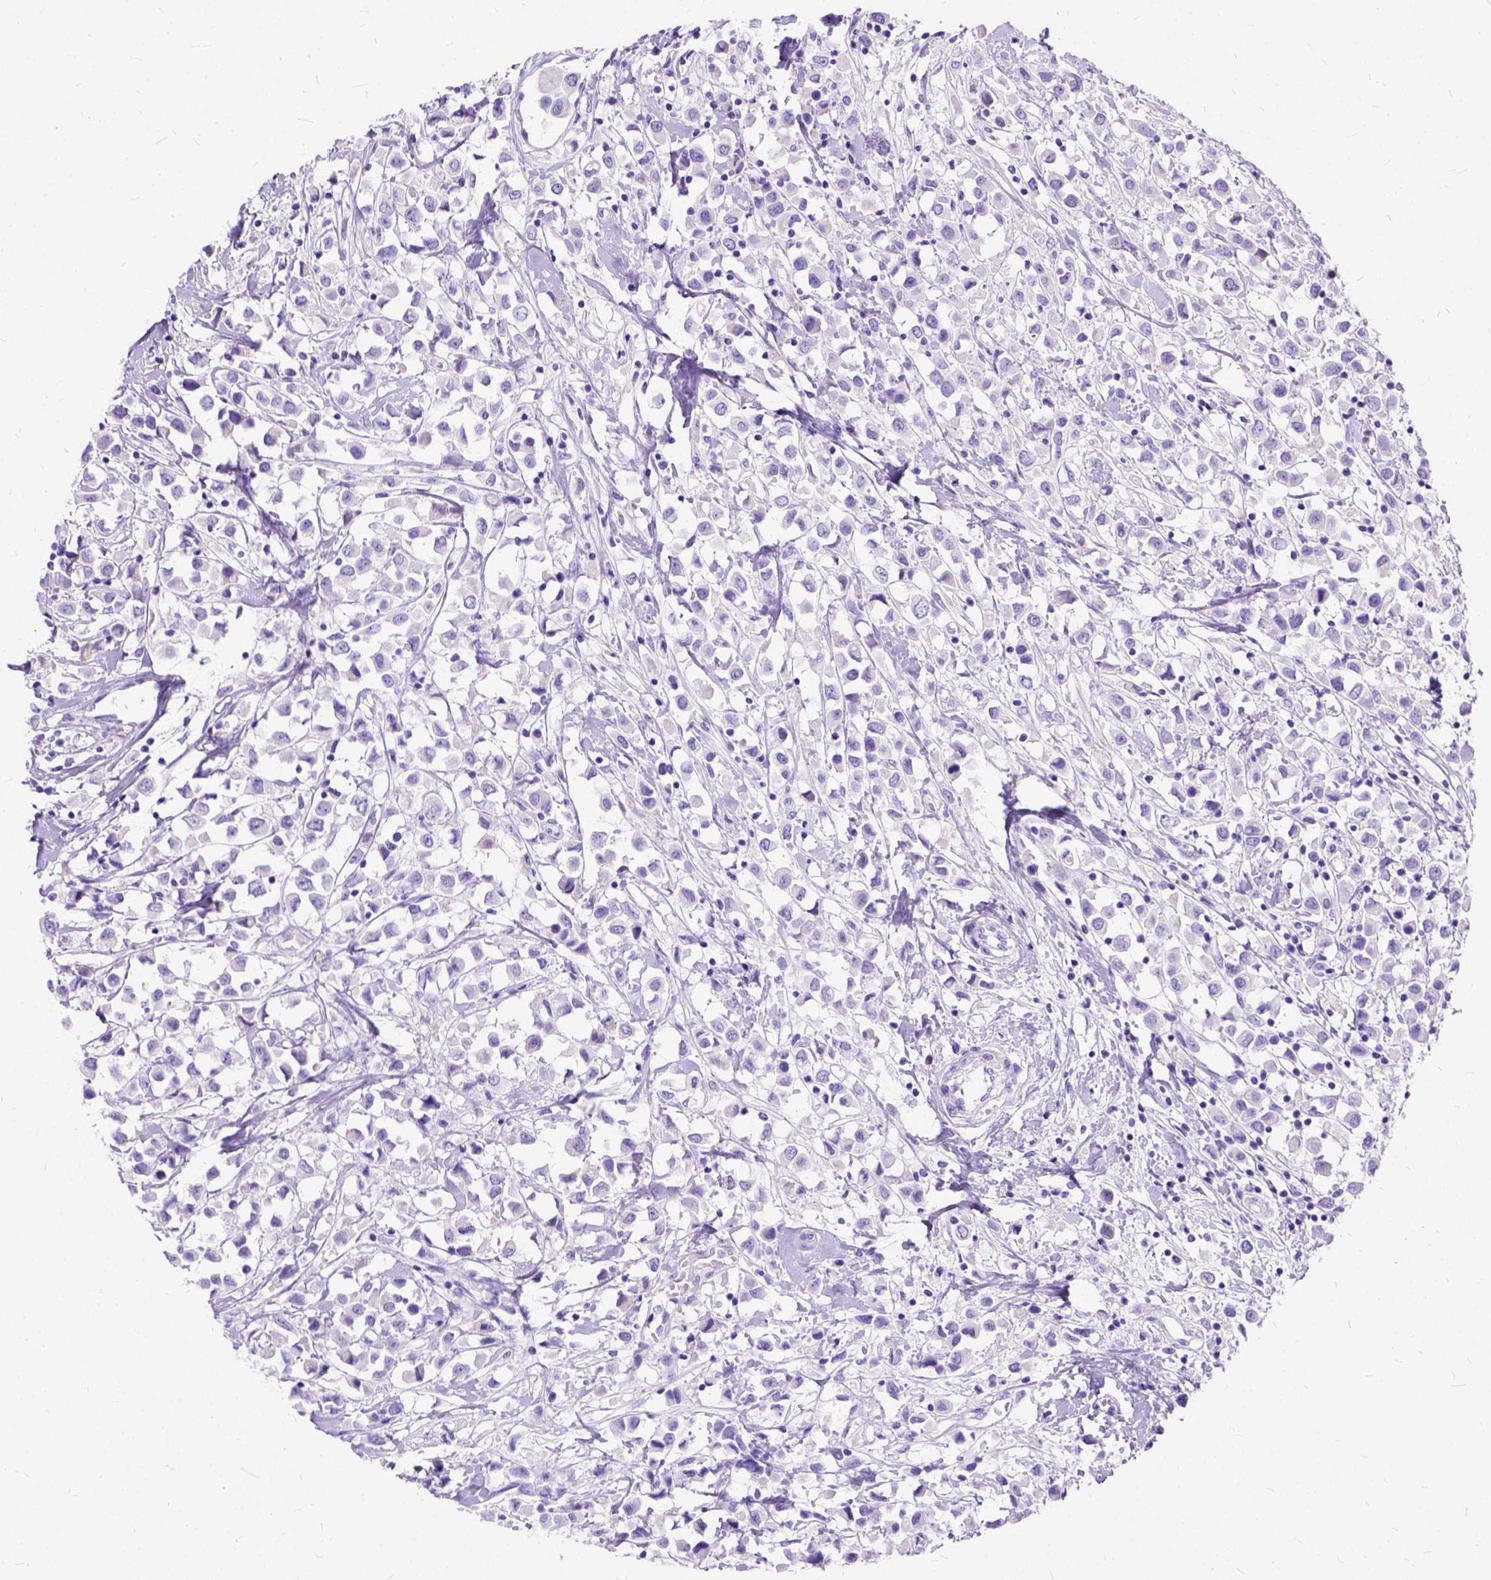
{"staining": {"intensity": "negative", "quantity": "none", "location": "none"}, "tissue": "breast cancer", "cell_type": "Tumor cells", "image_type": "cancer", "snomed": [{"axis": "morphology", "description": "Duct carcinoma"}, {"axis": "topography", "description": "Breast"}], "caption": "Immunohistochemistry of human infiltrating ductal carcinoma (breast) demonstrates no staining in tumor cells.", "gene": "C1QTNF3", "patient": {"sex": "female", "age": 61}}